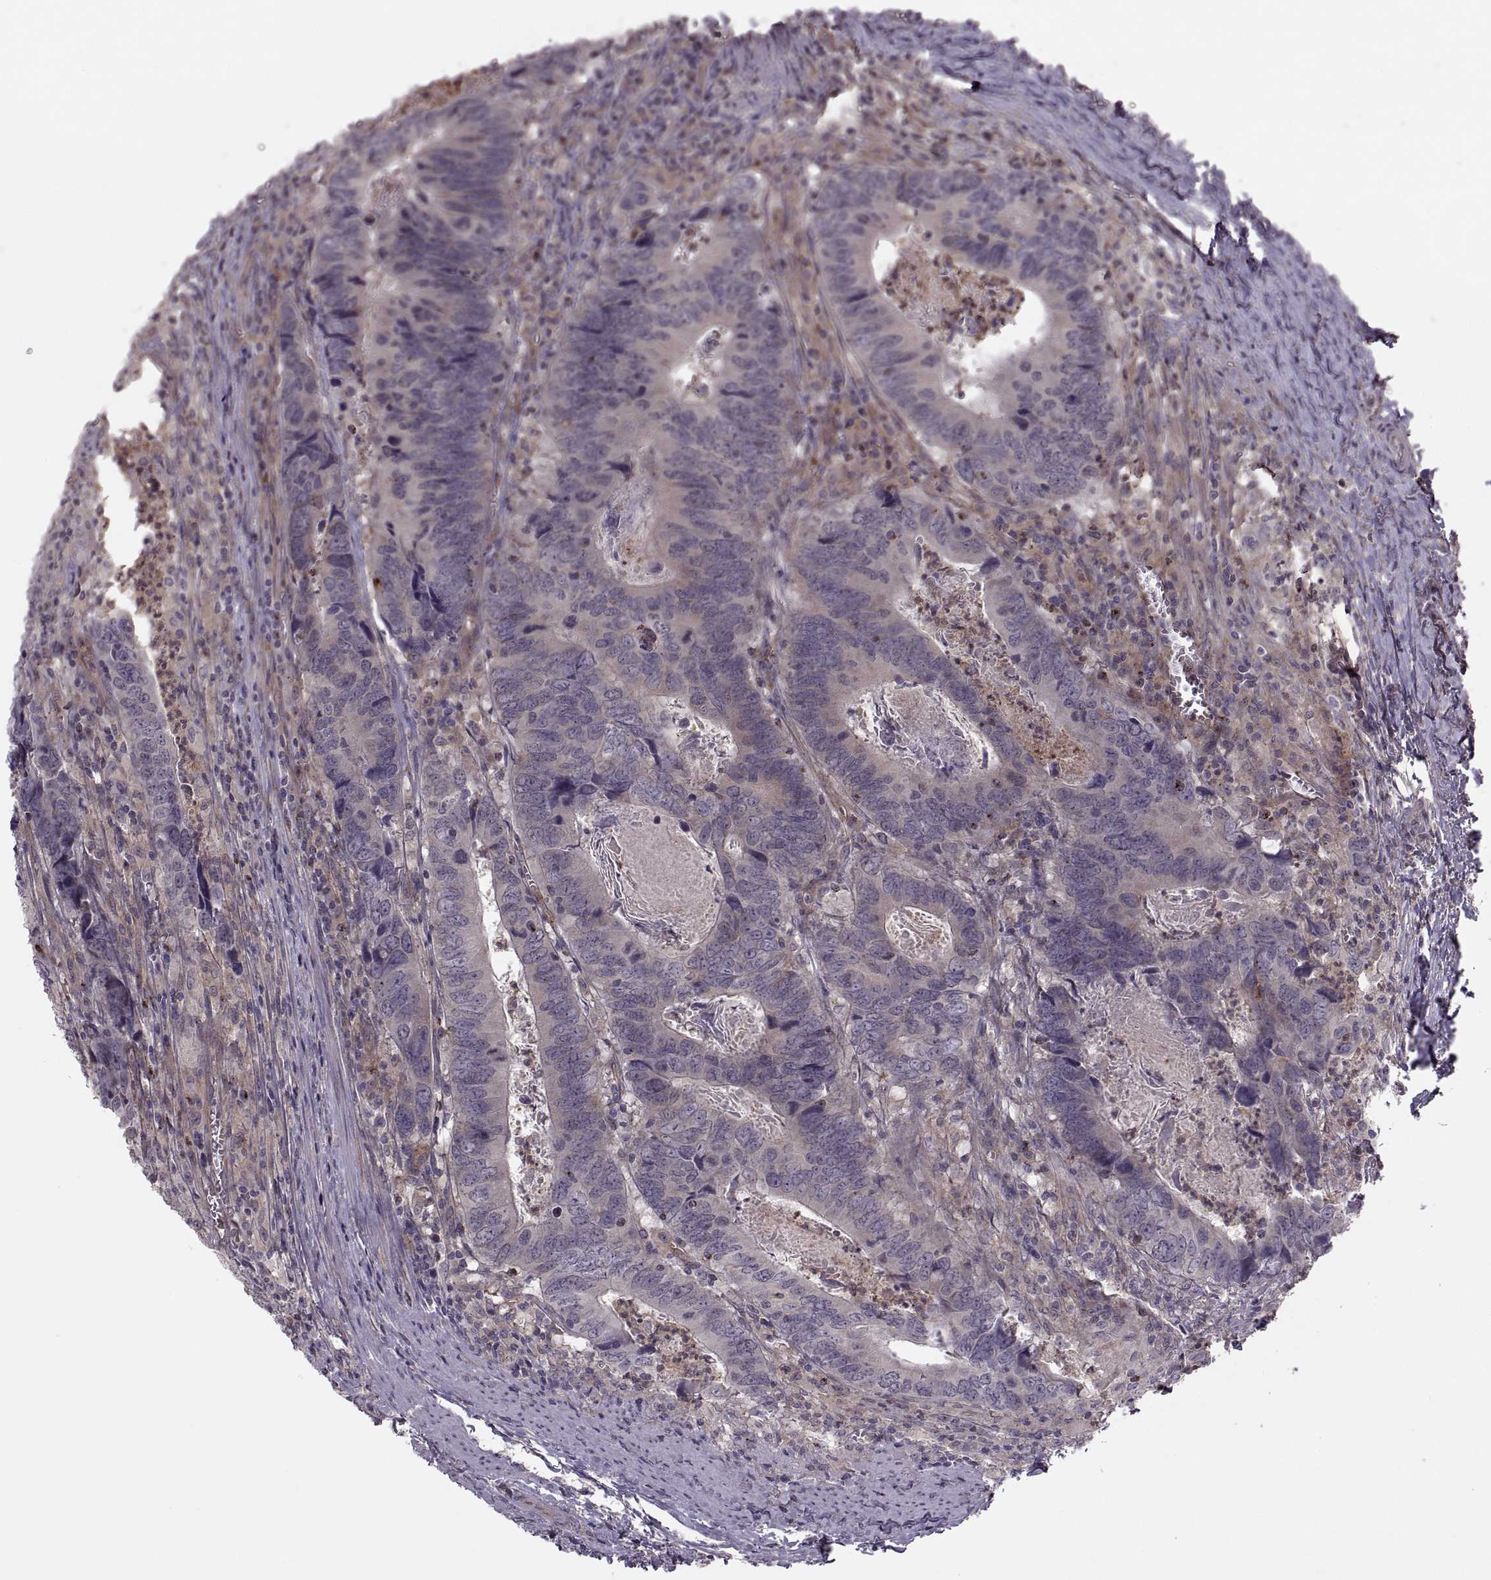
{"staining": {"intensity": "negative", "quantity": "none", "location": "none"}, "tissue": "colorectal cancer", "cell_type": "Tumor cells", "image_type": "cancer", "snomed": [{"axis": "morphology", "description": "Adenocarcinoma, NOS"}, {"axis": "topography", "description": "Colon"}], "caption": "This is an immunohistochemistry micrograph of colorectal adenocarcinoma. There is no positivity in tumor cells.", "gene": "PIERCE1", "patient": {"sex": "female", "age": 82}}